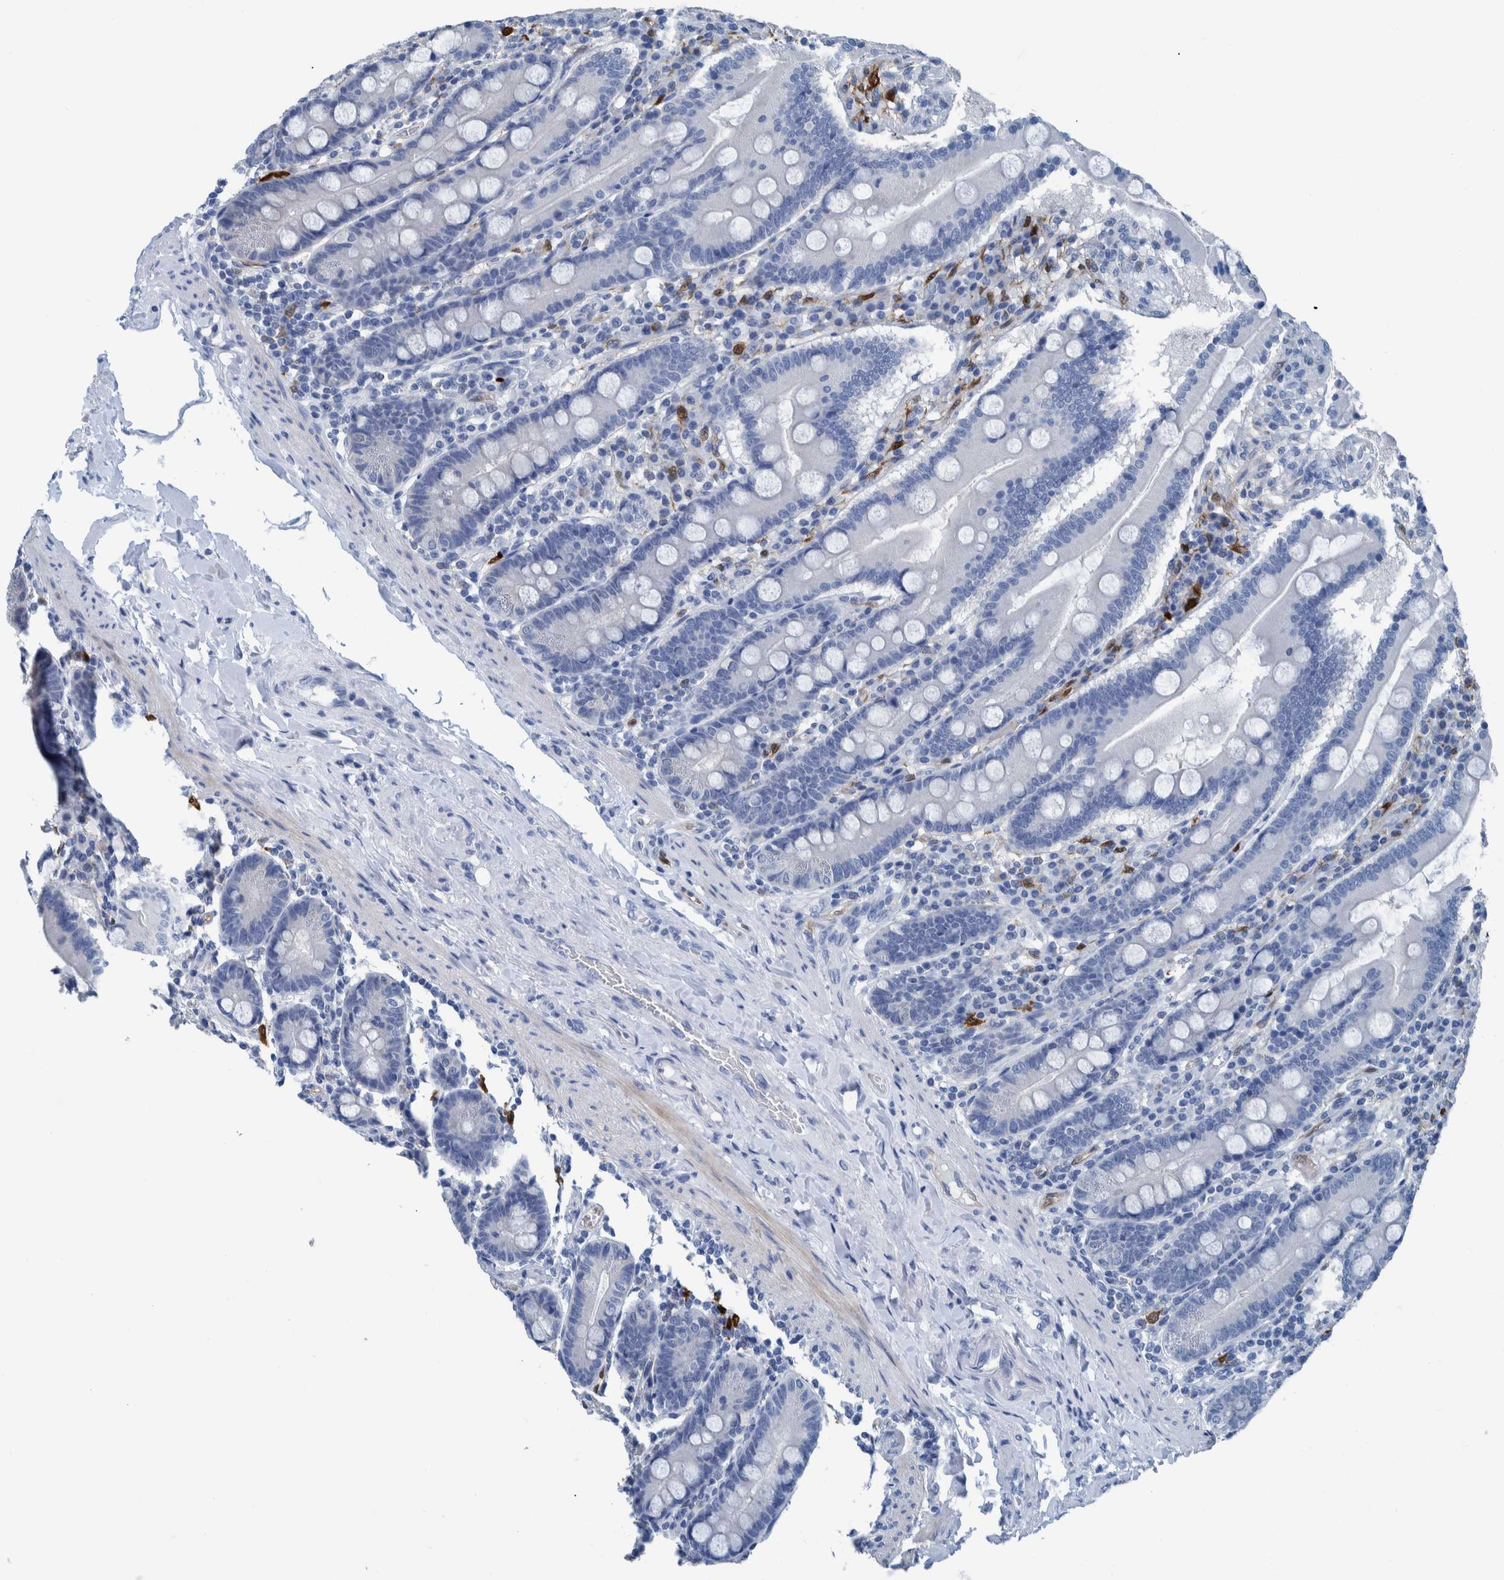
{"staining": {"intensity": "negative", "quantity": "none", "location": "none"}, "tissue": "duodenum", "cell_type": "Glandular cells", "image_type": "normal", "snomed": [{"axis": "morphology", "description": "Normal tissue, NOS"}, {"axis": "topography", "description": "Duodenum"}], "caption": "Duodenum stained for a protein using immunohistochemistry exhibits no staining glandular cells.", "gene": "IDO1", "patient": {"sex": "male", "age": 50}}